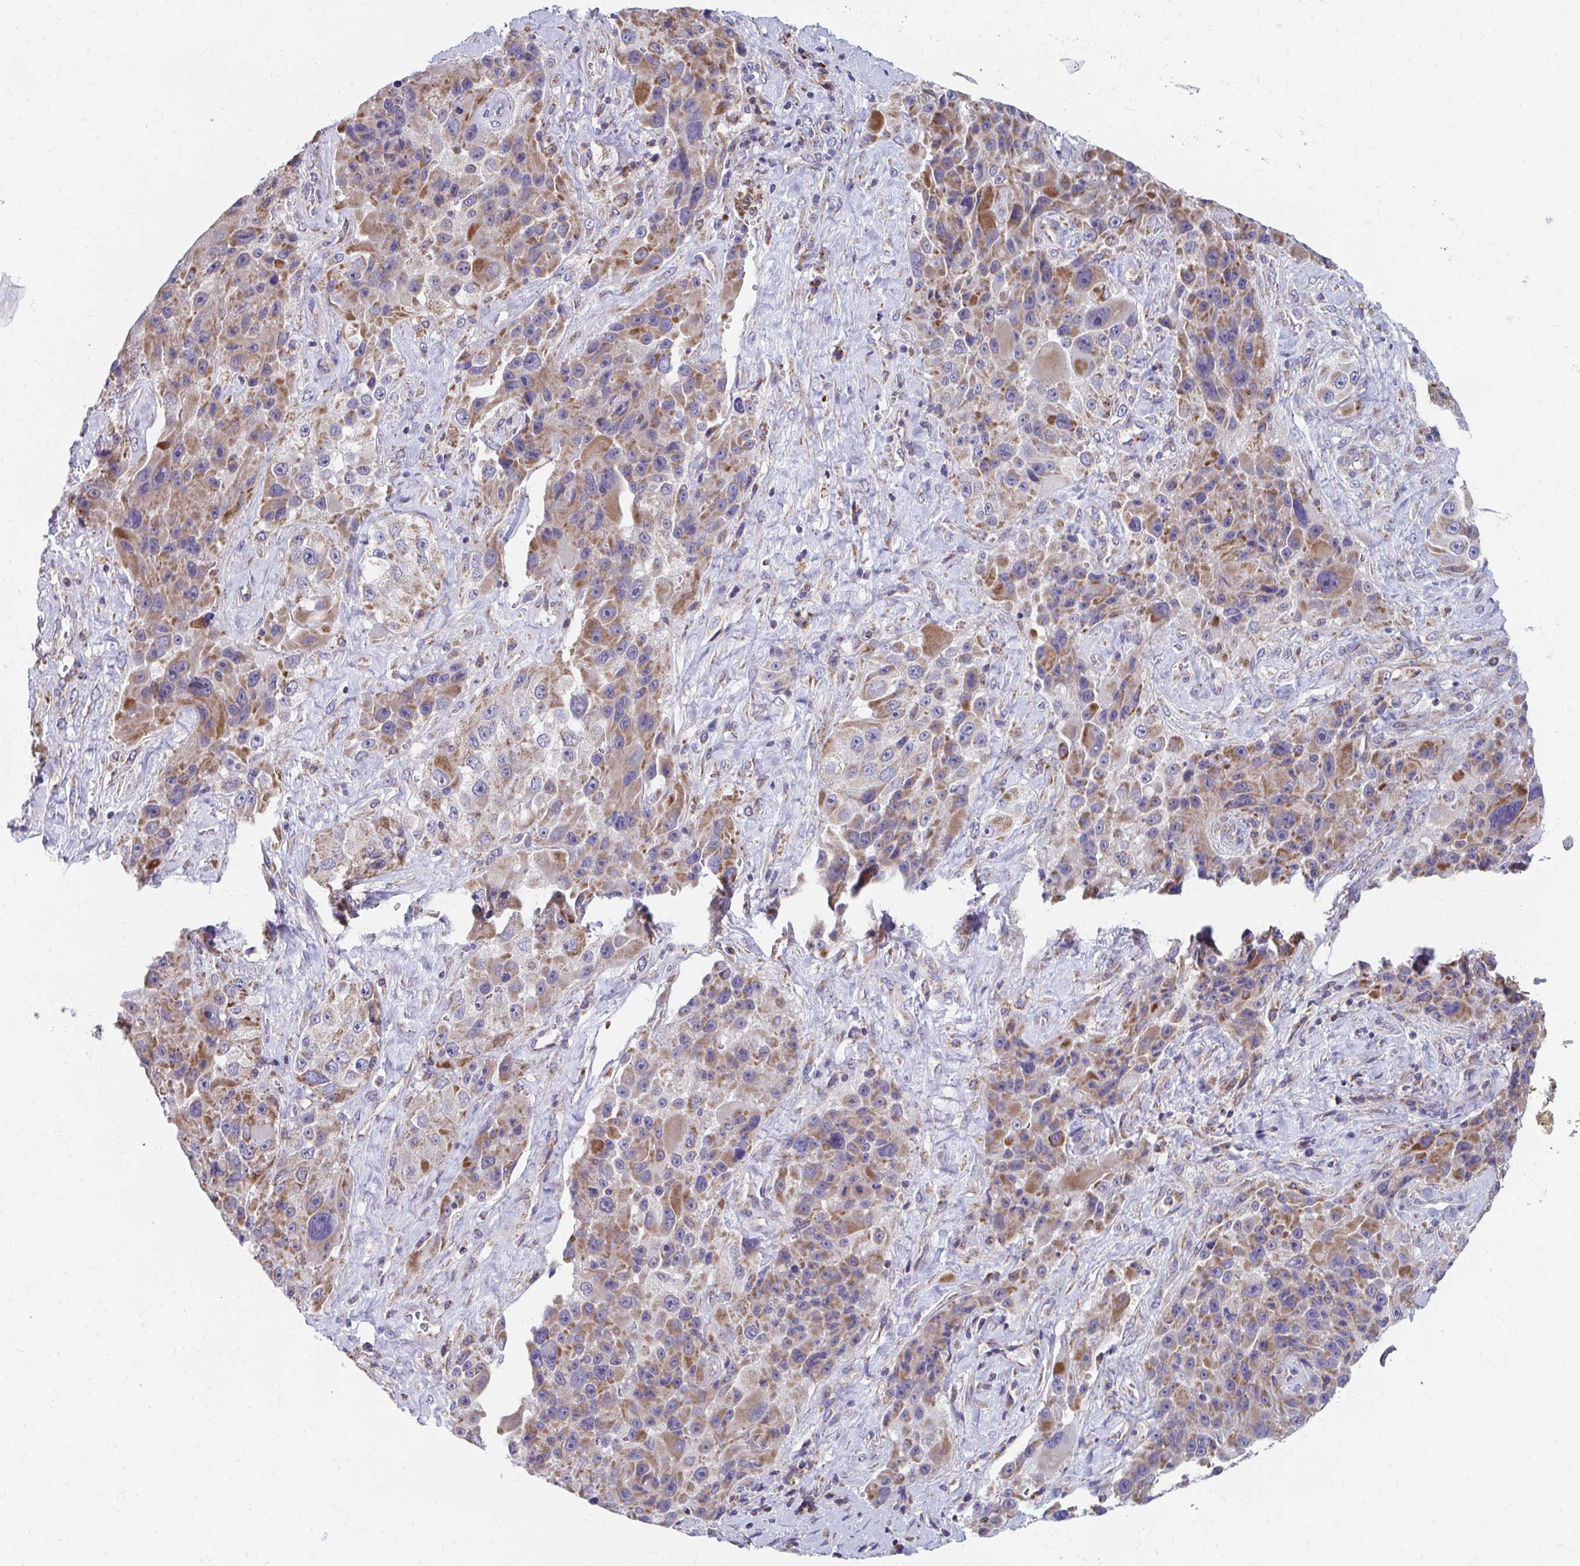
{"staining": {"intensity": "moderate", "quantity": ">75%", "location": "cytoplasmic/membranous"}, "tissue": "melanoma", "cell_type": "Tumor cells", "image_type": "cancer", "snomed": [{"axis": "morphology", "description": "Malignant melanoma, Metastatic site"}, {"axis": "topography", "description": "Lymph node"}], "caption": "Brown immunohistochemical staining in melanoma shows moderate cytoplasmic/membranous positivity in approximately >75% of tumor cells.", "gene": "RCC1L", "patient": {"sex": "male", "age": 62}}